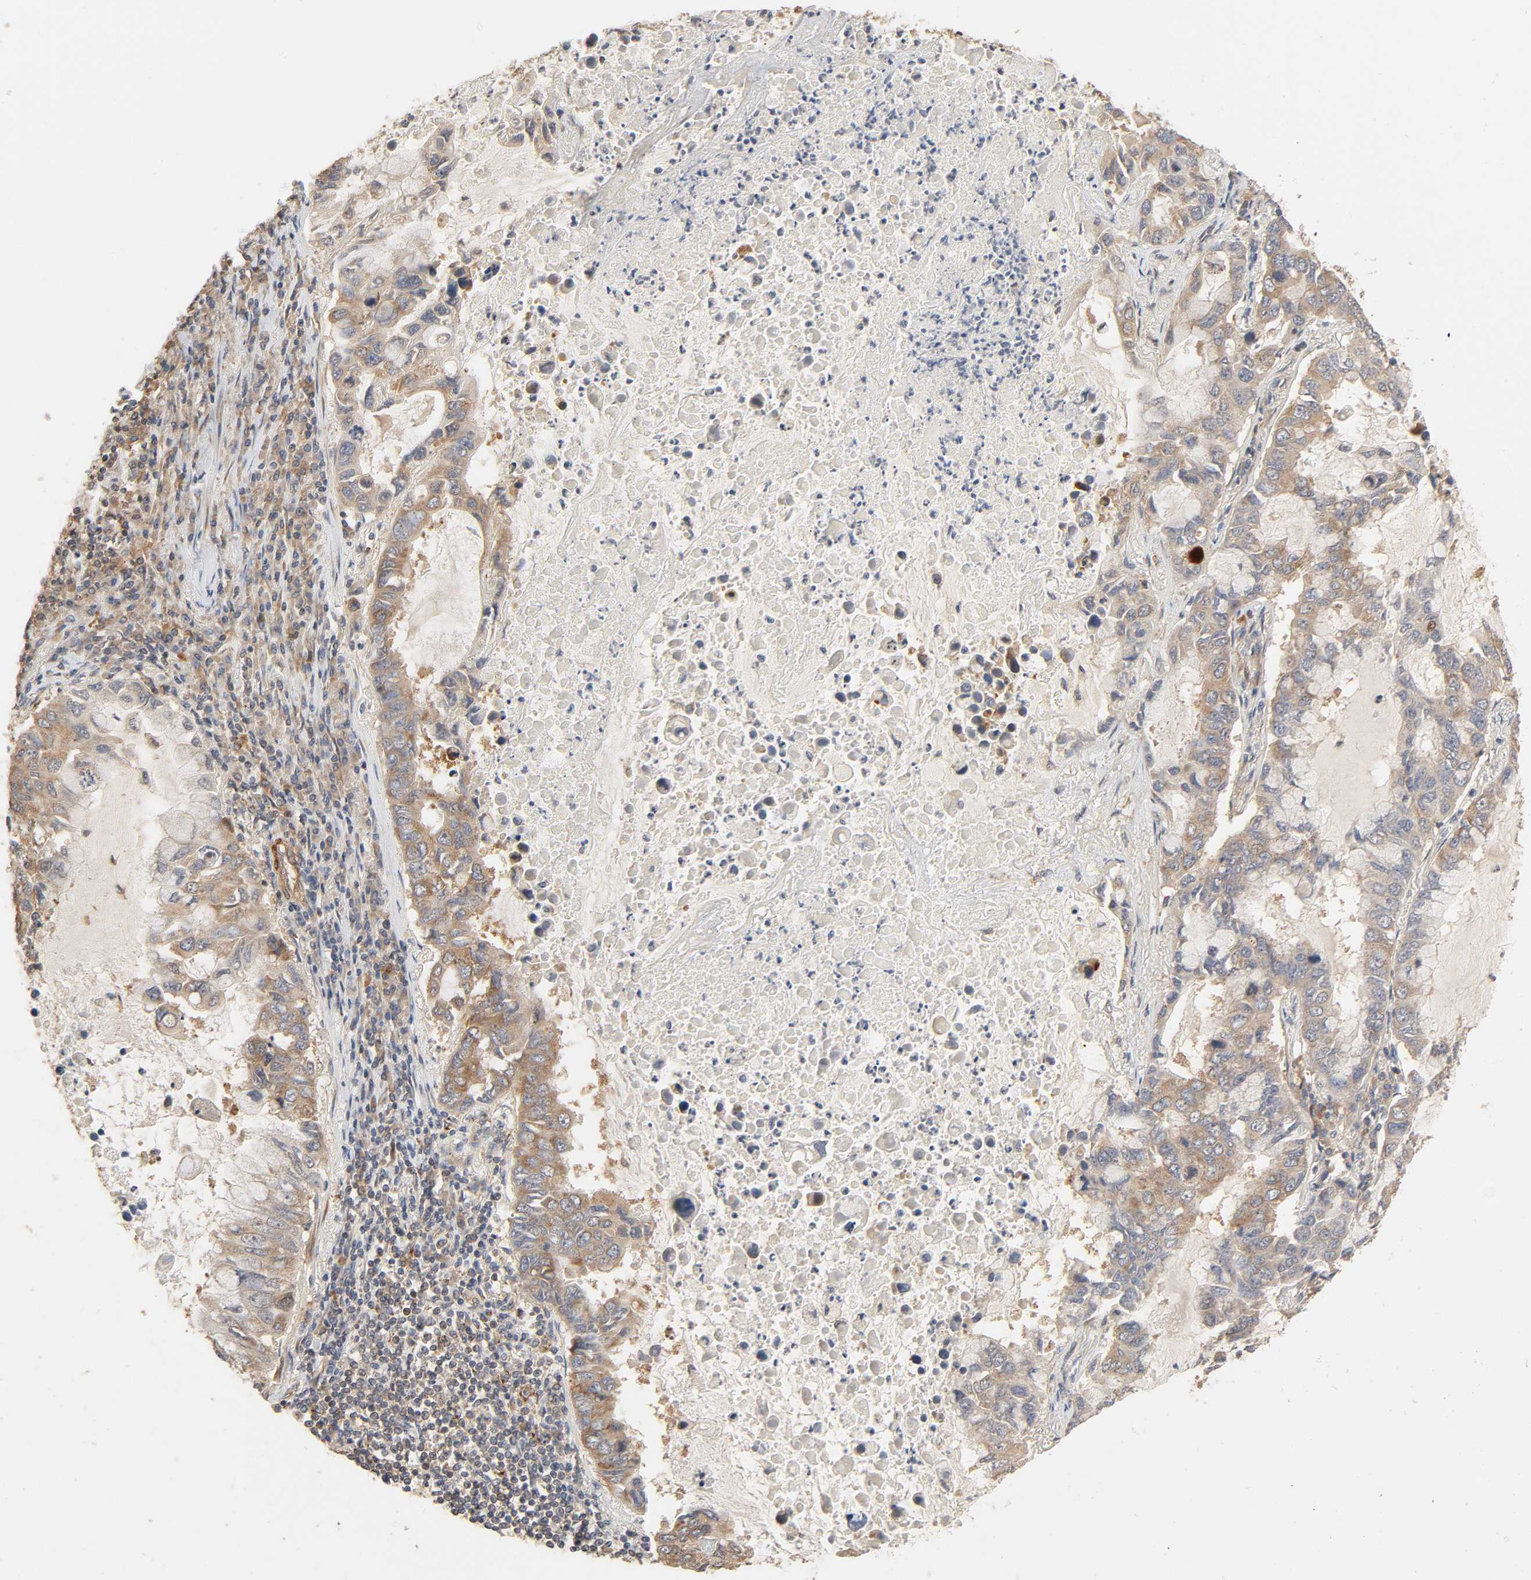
{"staining": {"intensity": "moderate", "quantity": ">75%", "location": "cytoplasmic/membranous"}, "tissue": "lung cancer", "cell_type": "Tumor cells", "image_type": "cancer", "snomed": [{"axis": "morphology", "description": "Adenocarcinoma, NOS"}, {"axis": "topography", "description": "Lung"}], "caption": "A histopathology image of human lung cancer stained for a protein demonstrates moderate cytoplasmic/membranous brown staining in tumor cells.", "gene": "NEMF", "patient": {"sex": "male", "age": 64}}